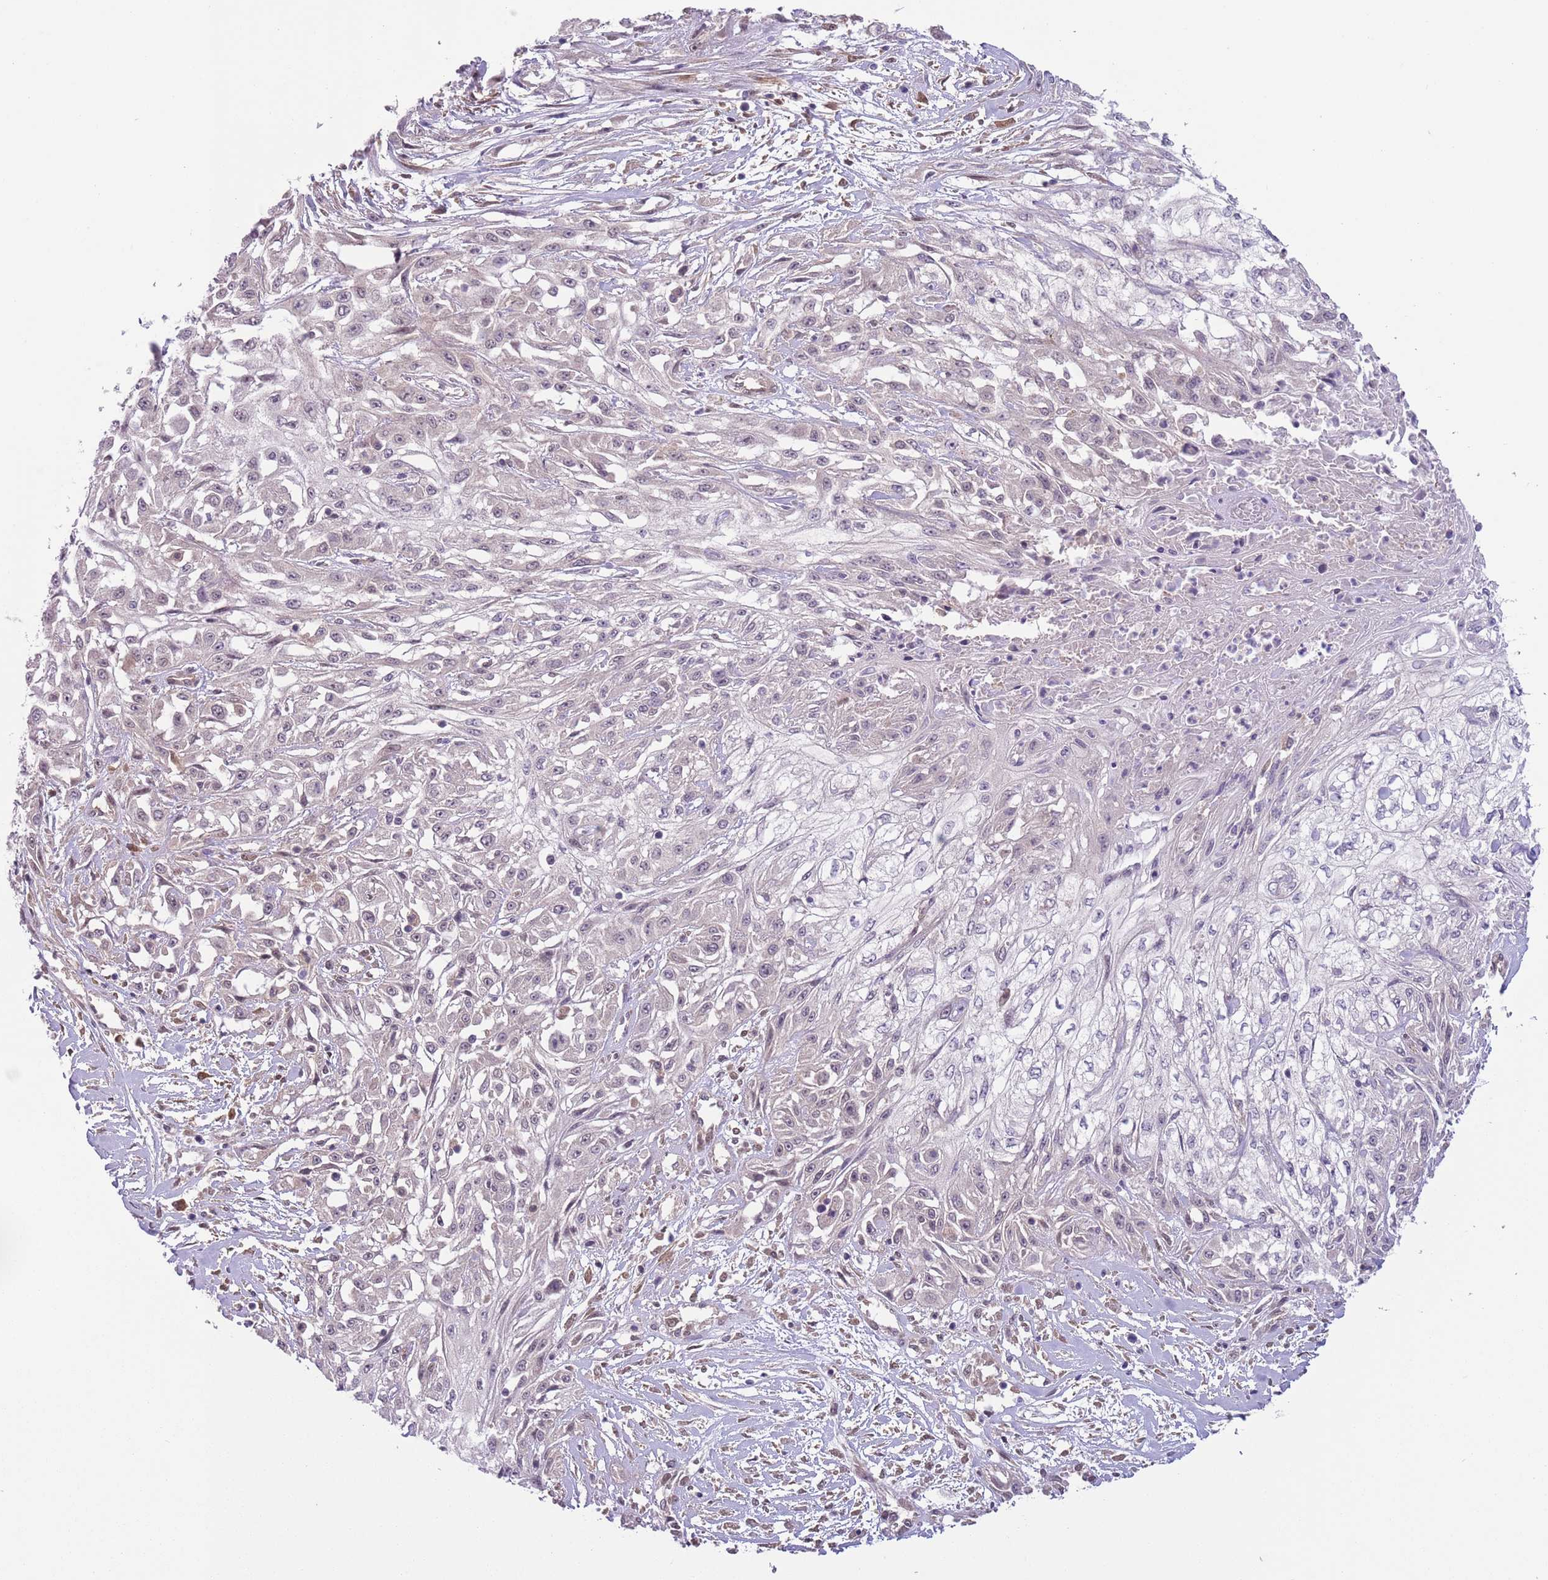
{"staining": {"intensity": "negative", "quantity": "none", "location": "none"}, "tissue": "skin cancer", "cell_type": "Tumor cells", "image_type": "cancer", "snomed": [{"axis": "morphology", "description": "Squamous cell carcinoma, NOS"}, {"axis": "morphology", "description": "Squamous cell carcinoma, metastatic, NOS"}, {"axis": "topography", "description": "Skin"}, {"axis": "topography", "description": "Lymph node"}], "caption": "Immunohistochemistry of skin squamous cell carcinoma reveals no positivity in tumor cells.", "gene": "COPE", "patient": {"sex": "male", "age": 75}}